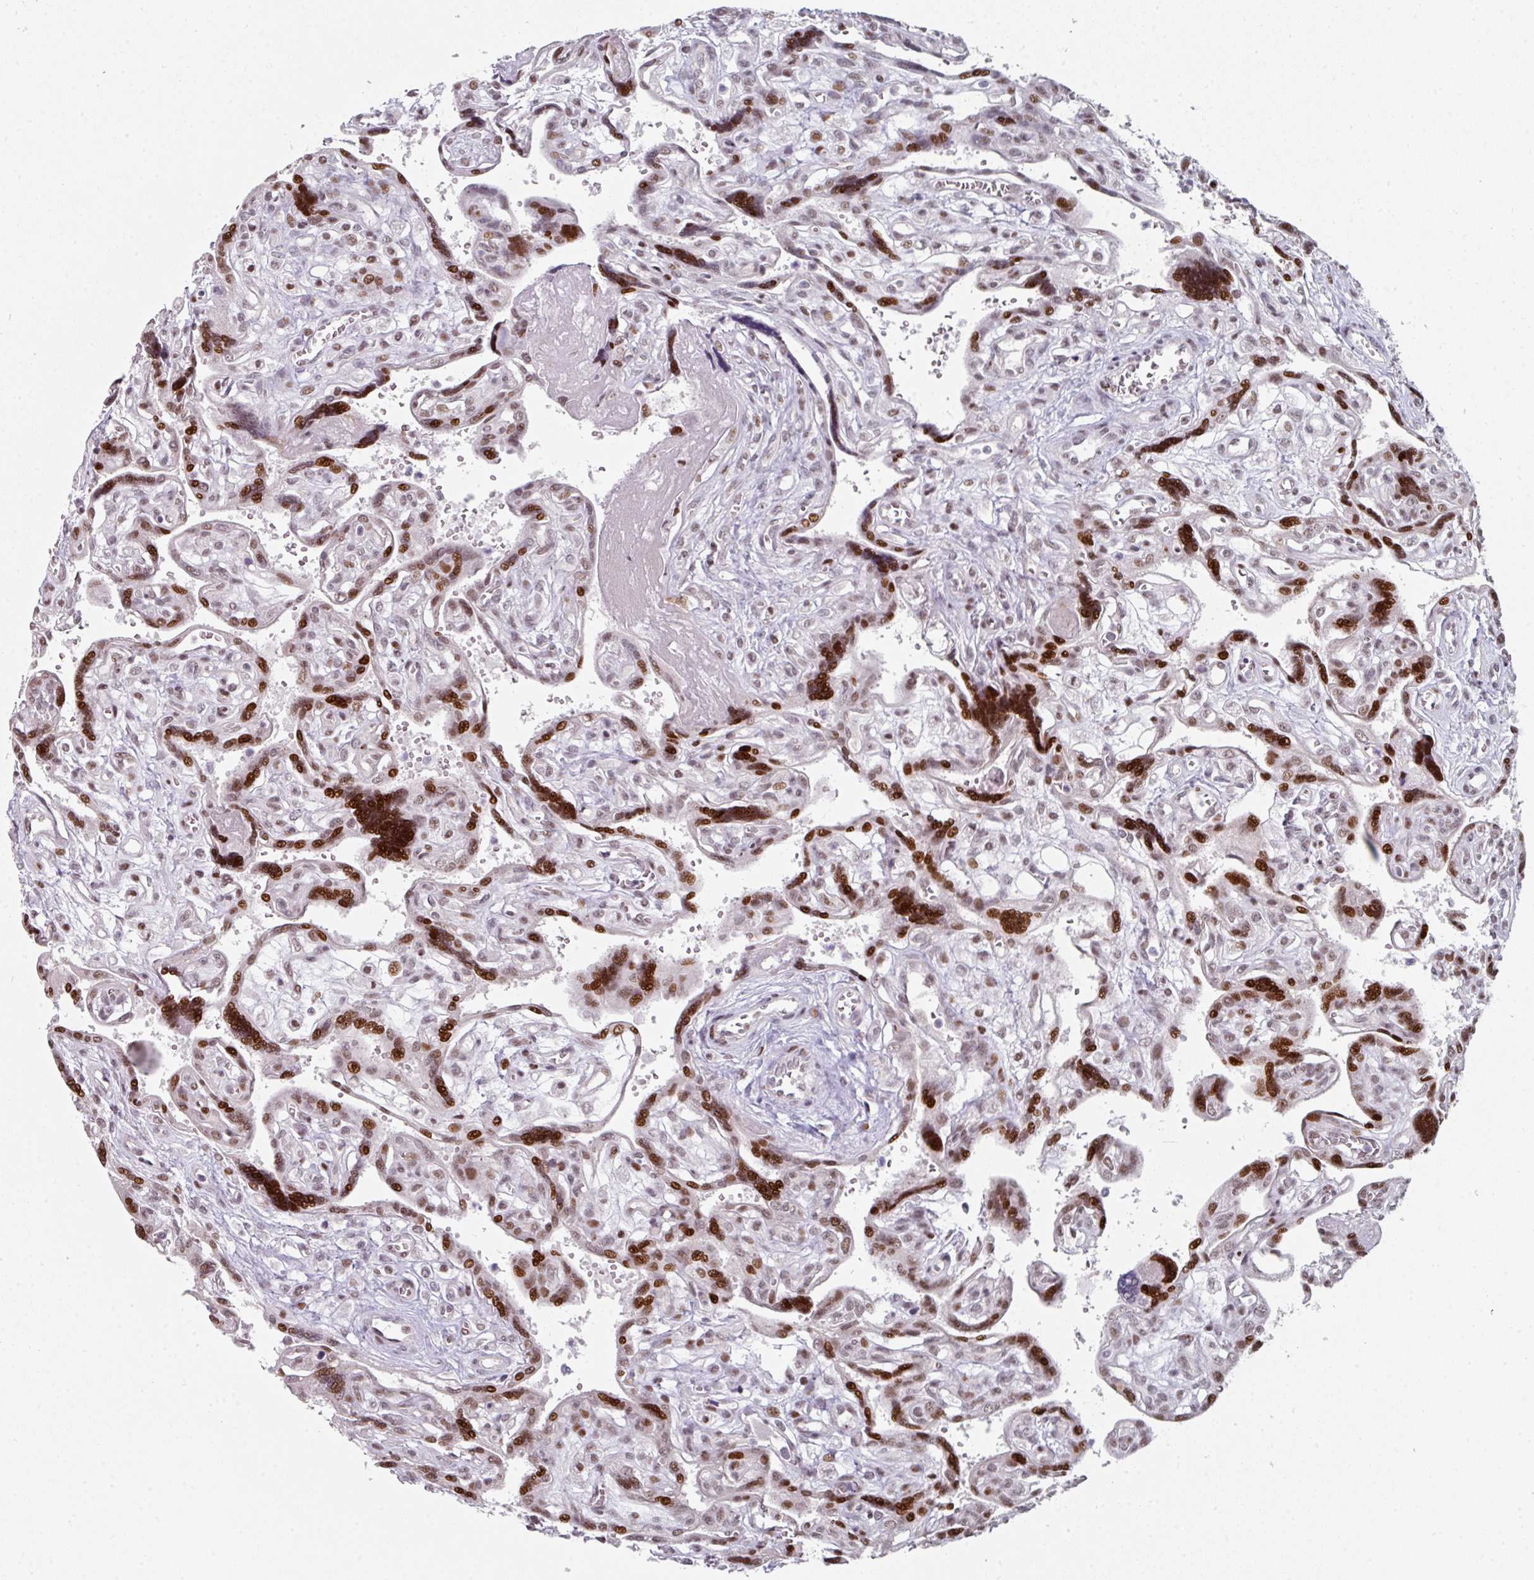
{"staining": {"intensity": "strong", "quantity": "25%-75%", "location": "nuclear"}, "tissue": "placenta", "cell_type": "Trophoblastic cells", "image_type": "normal", "snomed": [{"axis": "morphology", "description": "Normal tissue, NOS"}, {"axis": "topography", "description": "Placenta"}], "caption": "This image exhibits immunohistochemistry (IHC) staining of normal human placenta, with high strong nuclear positivity in approximately 25%-75% of trophoblastic cells.", "gene": "SF3B5", "patient": {"sex": "female", "age": 39}}